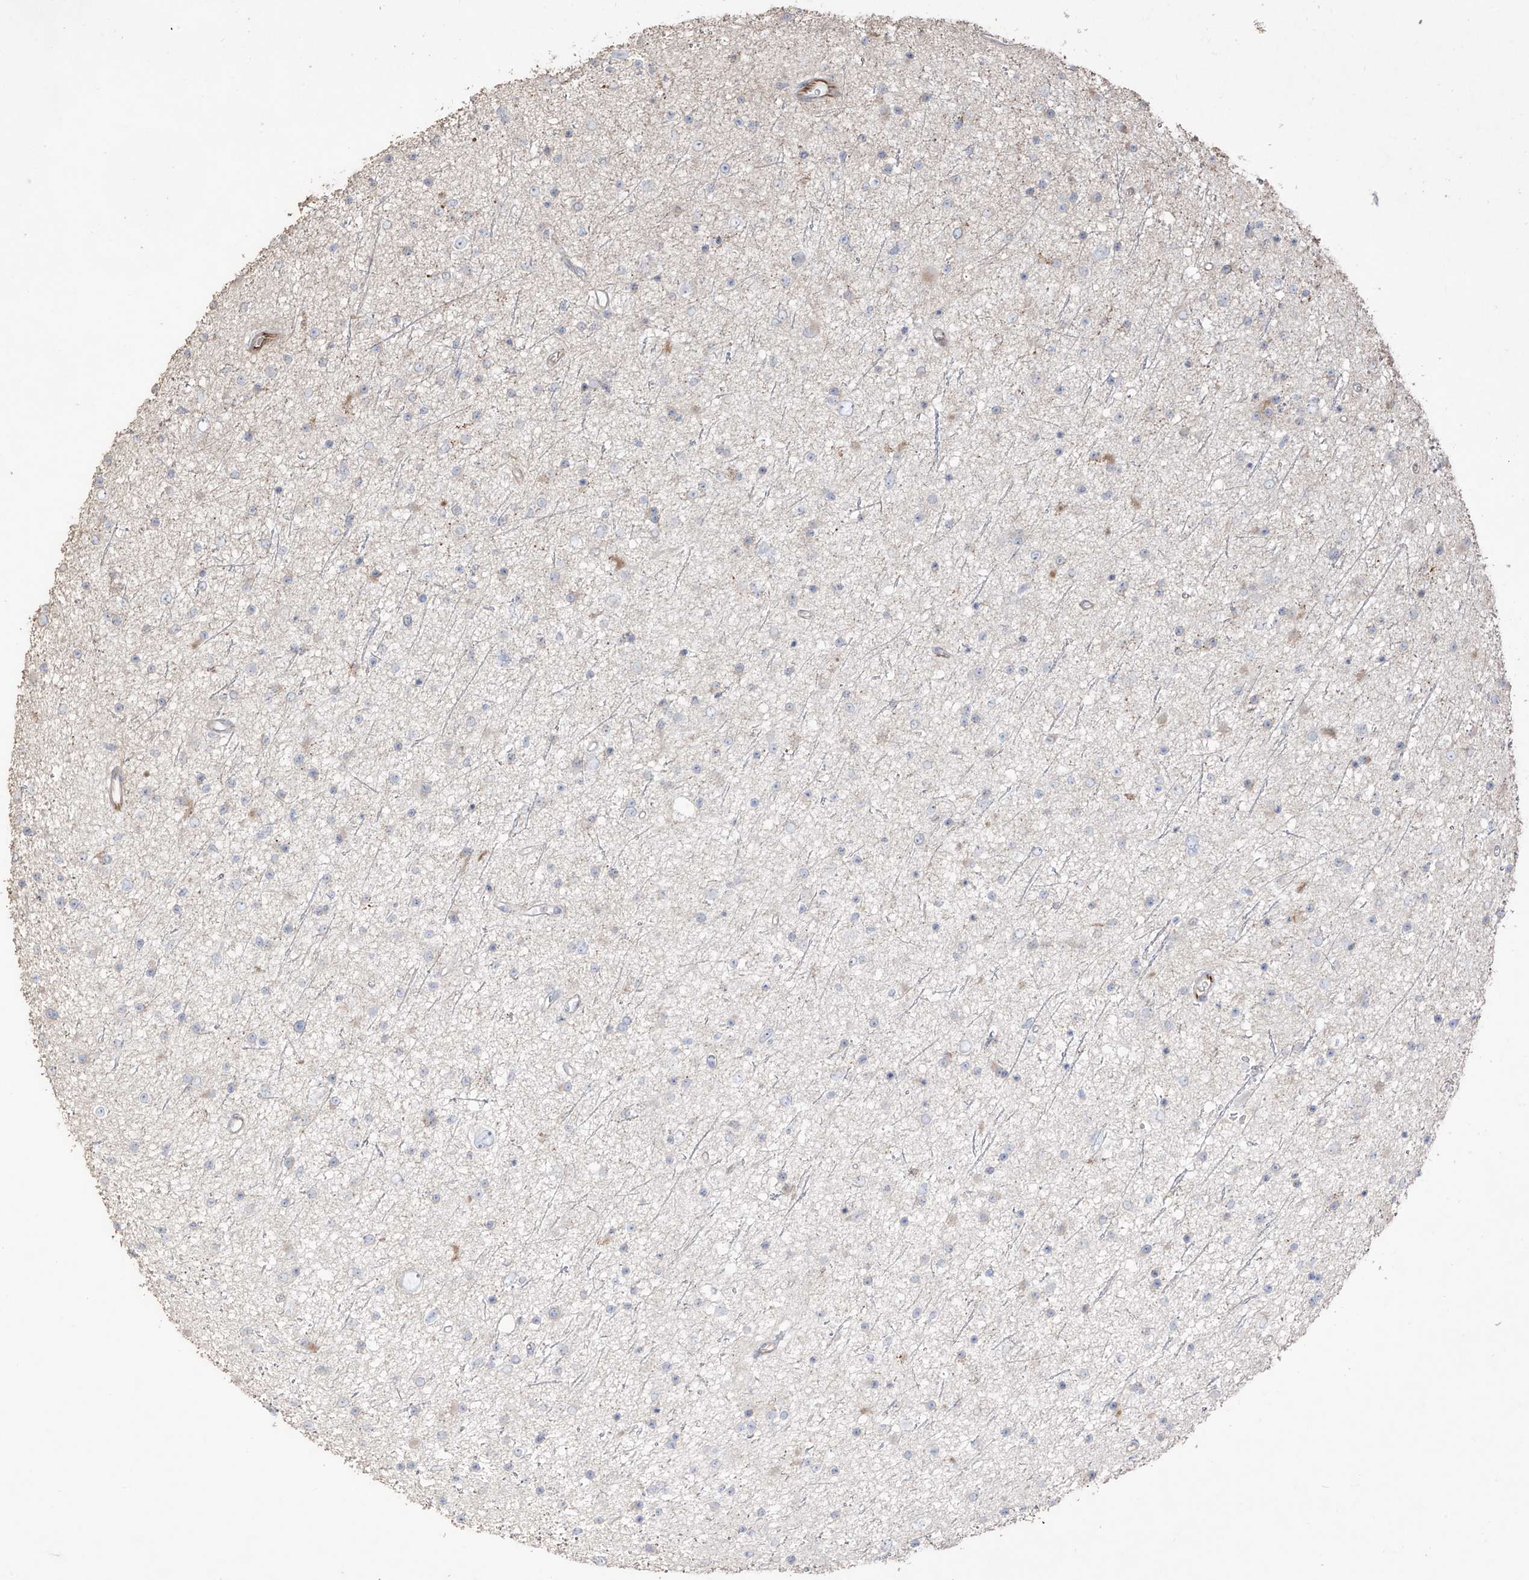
{"staining": {"intensity": "negative", "quantity": "none", "location": "none"}, "tissue": "glioma", "cell_type": "Tumor cells", "image_type": "cancer", "snomed": [{"axis": "morphology", "description": "Glioma, malignant, Low grade"}, {"axis": "topography", "description": "Cerebral cortex"}], "caption": "DAB immunohistochemical staining of human malignant glioma (low-grade) reveals no significant expression in tumor cells. (Immunohistochemistry (ihc), brightfield microscopy, high magnification).", "gene": "DCDC2", "patient": {"sex": "female", "age": 39}}